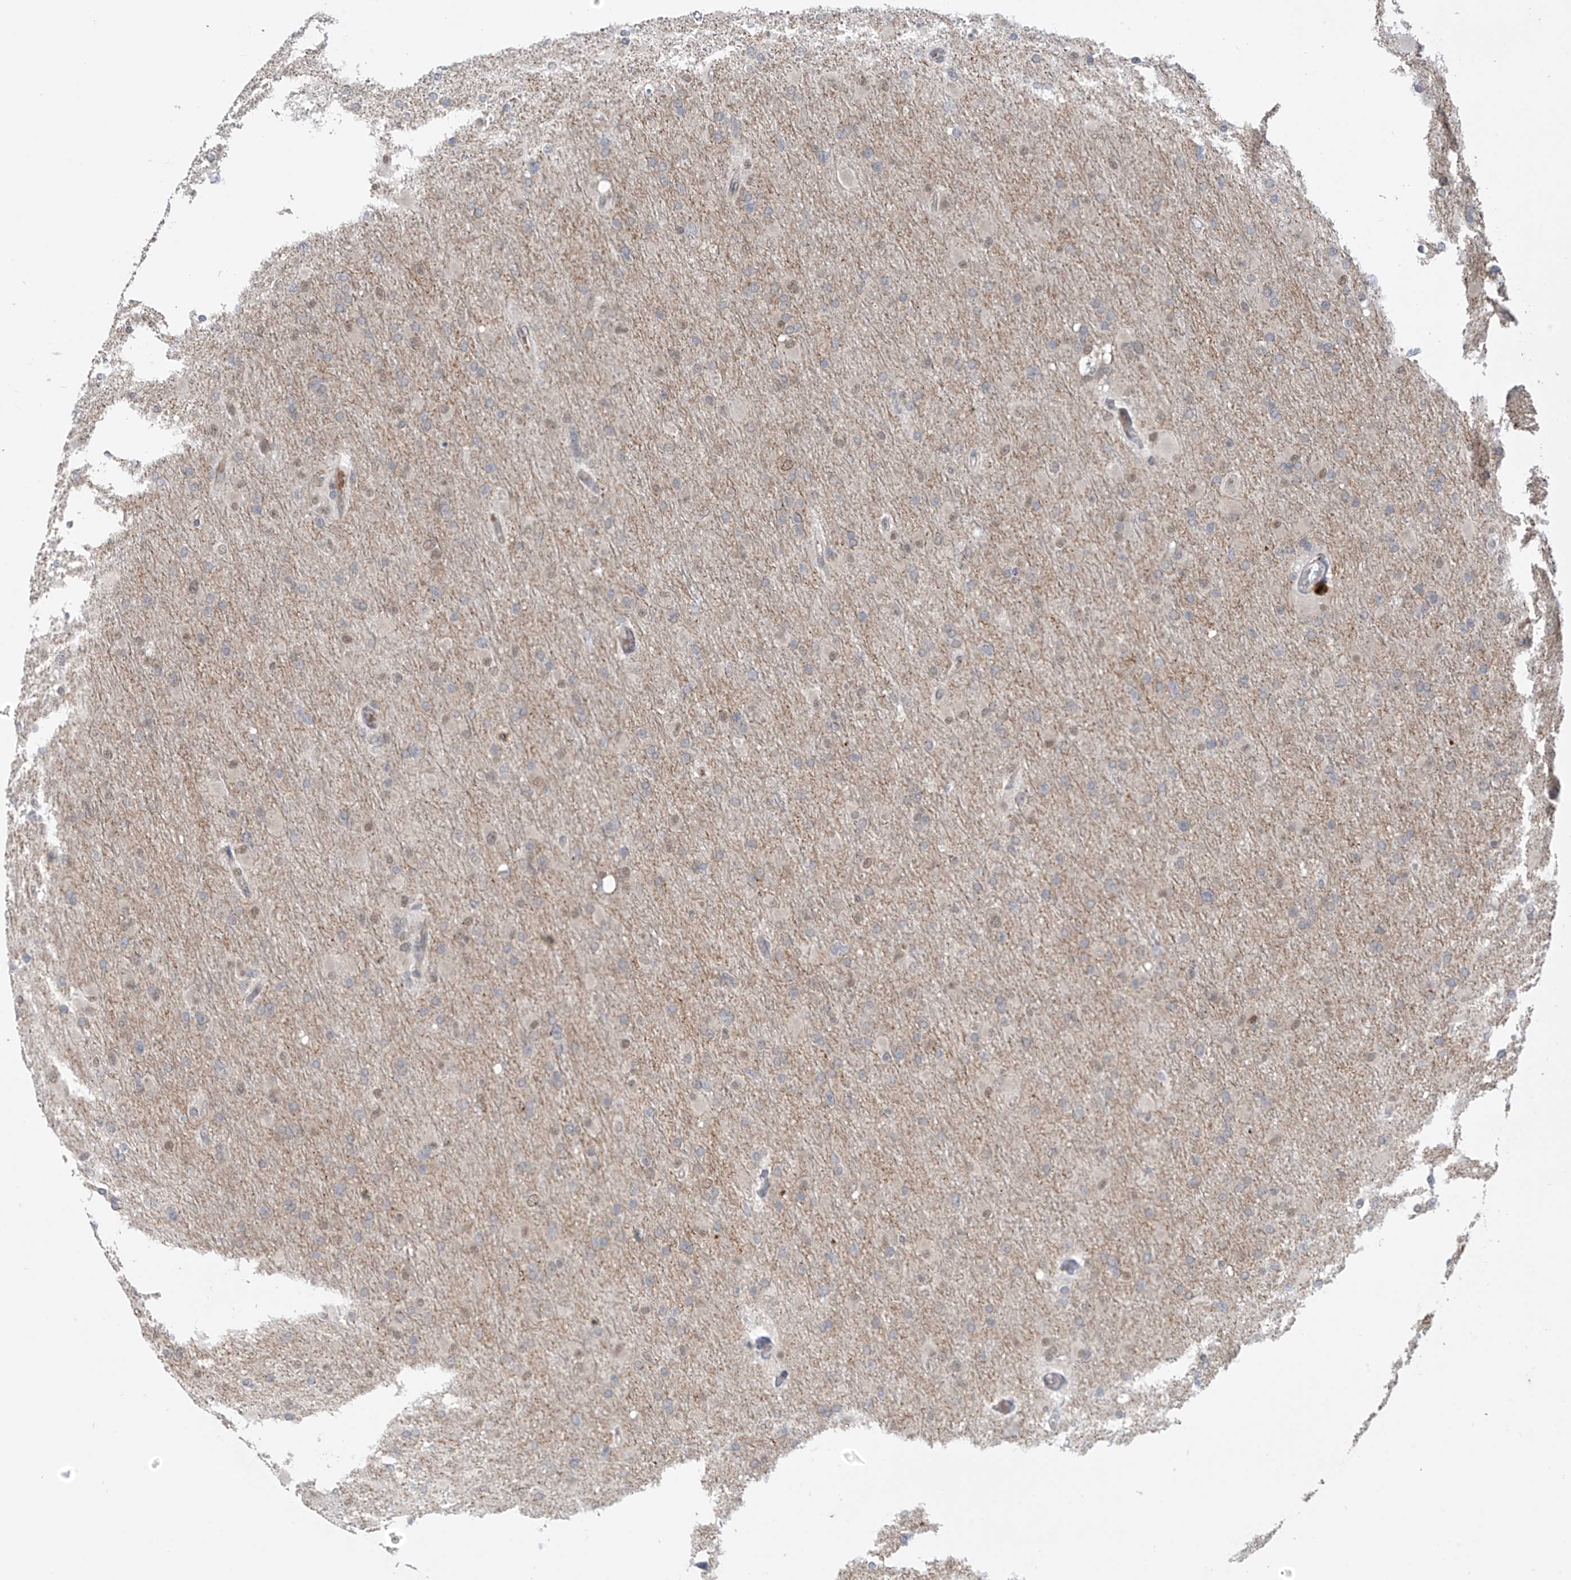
{"staining": {"intensity": "weak", "quantity": "25%-75%", "location": "cytoplasmic/membranous"}, "tissue": "glioma", "cell_type": "Tumor cells", "image_type": "cancer", "snomed": [{"axis": "morphology", "description": "Glioma, malignant, High grade"}, {"axis": "topography", "description": "Cerebral cortex"}], "caption": "DAB immunohistochemical staining of glioma demonstrates weak cytoplasmic/membranous protein positivity in approximately 25%-75% of tumor cells.", "gene": "LAGE3", "patient": {"sex": "female", "age": 36}}